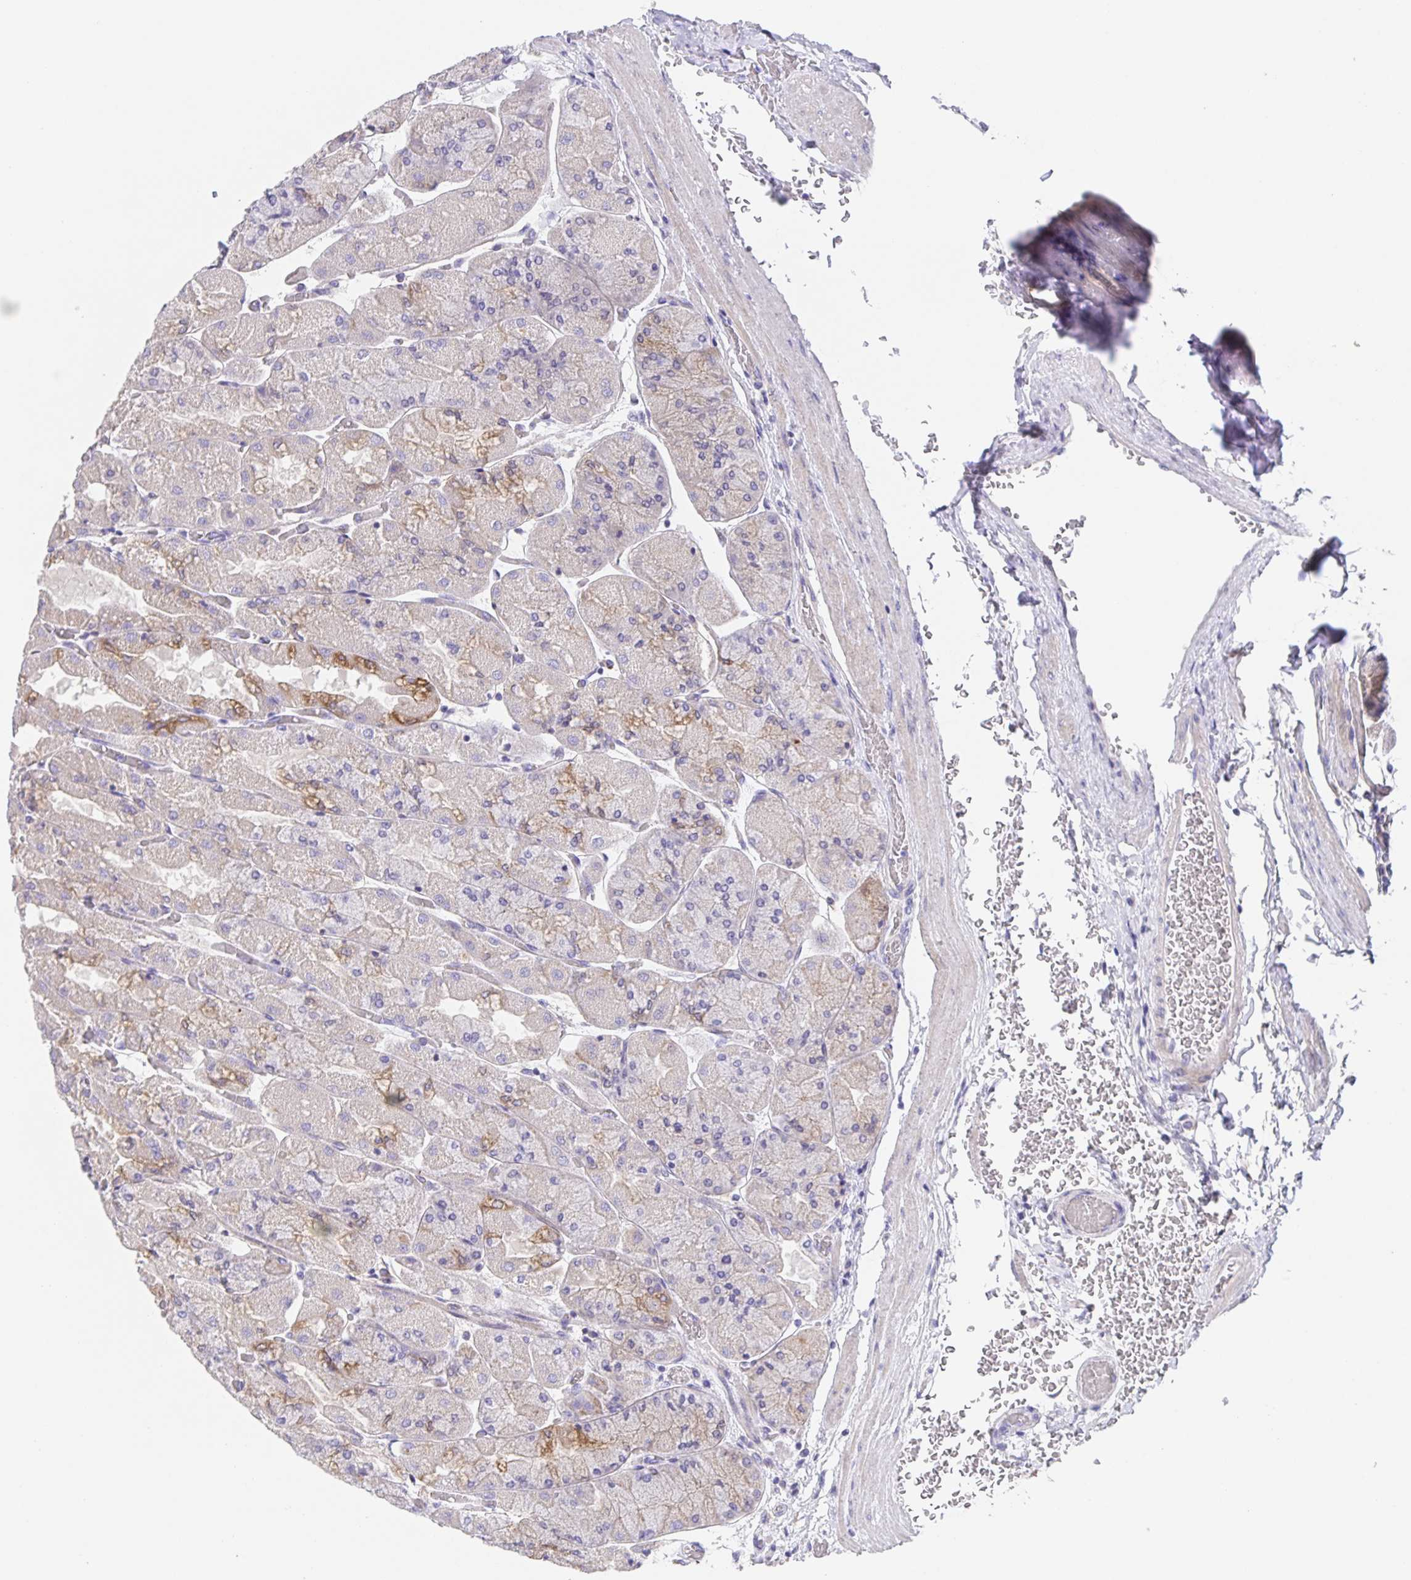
{"staining": {"intensity": "moderate", "quantity": "25%-75%", "location": "cytoplasmic/membranous"}, "tissue": "stomach", "cell_type": "Glandular cells", "image_type": "normal", "snomed": [{"axis": "morphology", "description": "Normal tissue, NOS"}, {"axis": "topography", "description": "Stomach"}], "caption": "Immunohistochemical staining of benign stomach reveals moderate cytoplasmic/membranous protein expression in approximately 25%-75% of glandular cells. (brown staining indicates protein expression, while blue staining denotes nuclei).", "gene": "PRR36", "patient": {"sex": "female", "age": 61}}